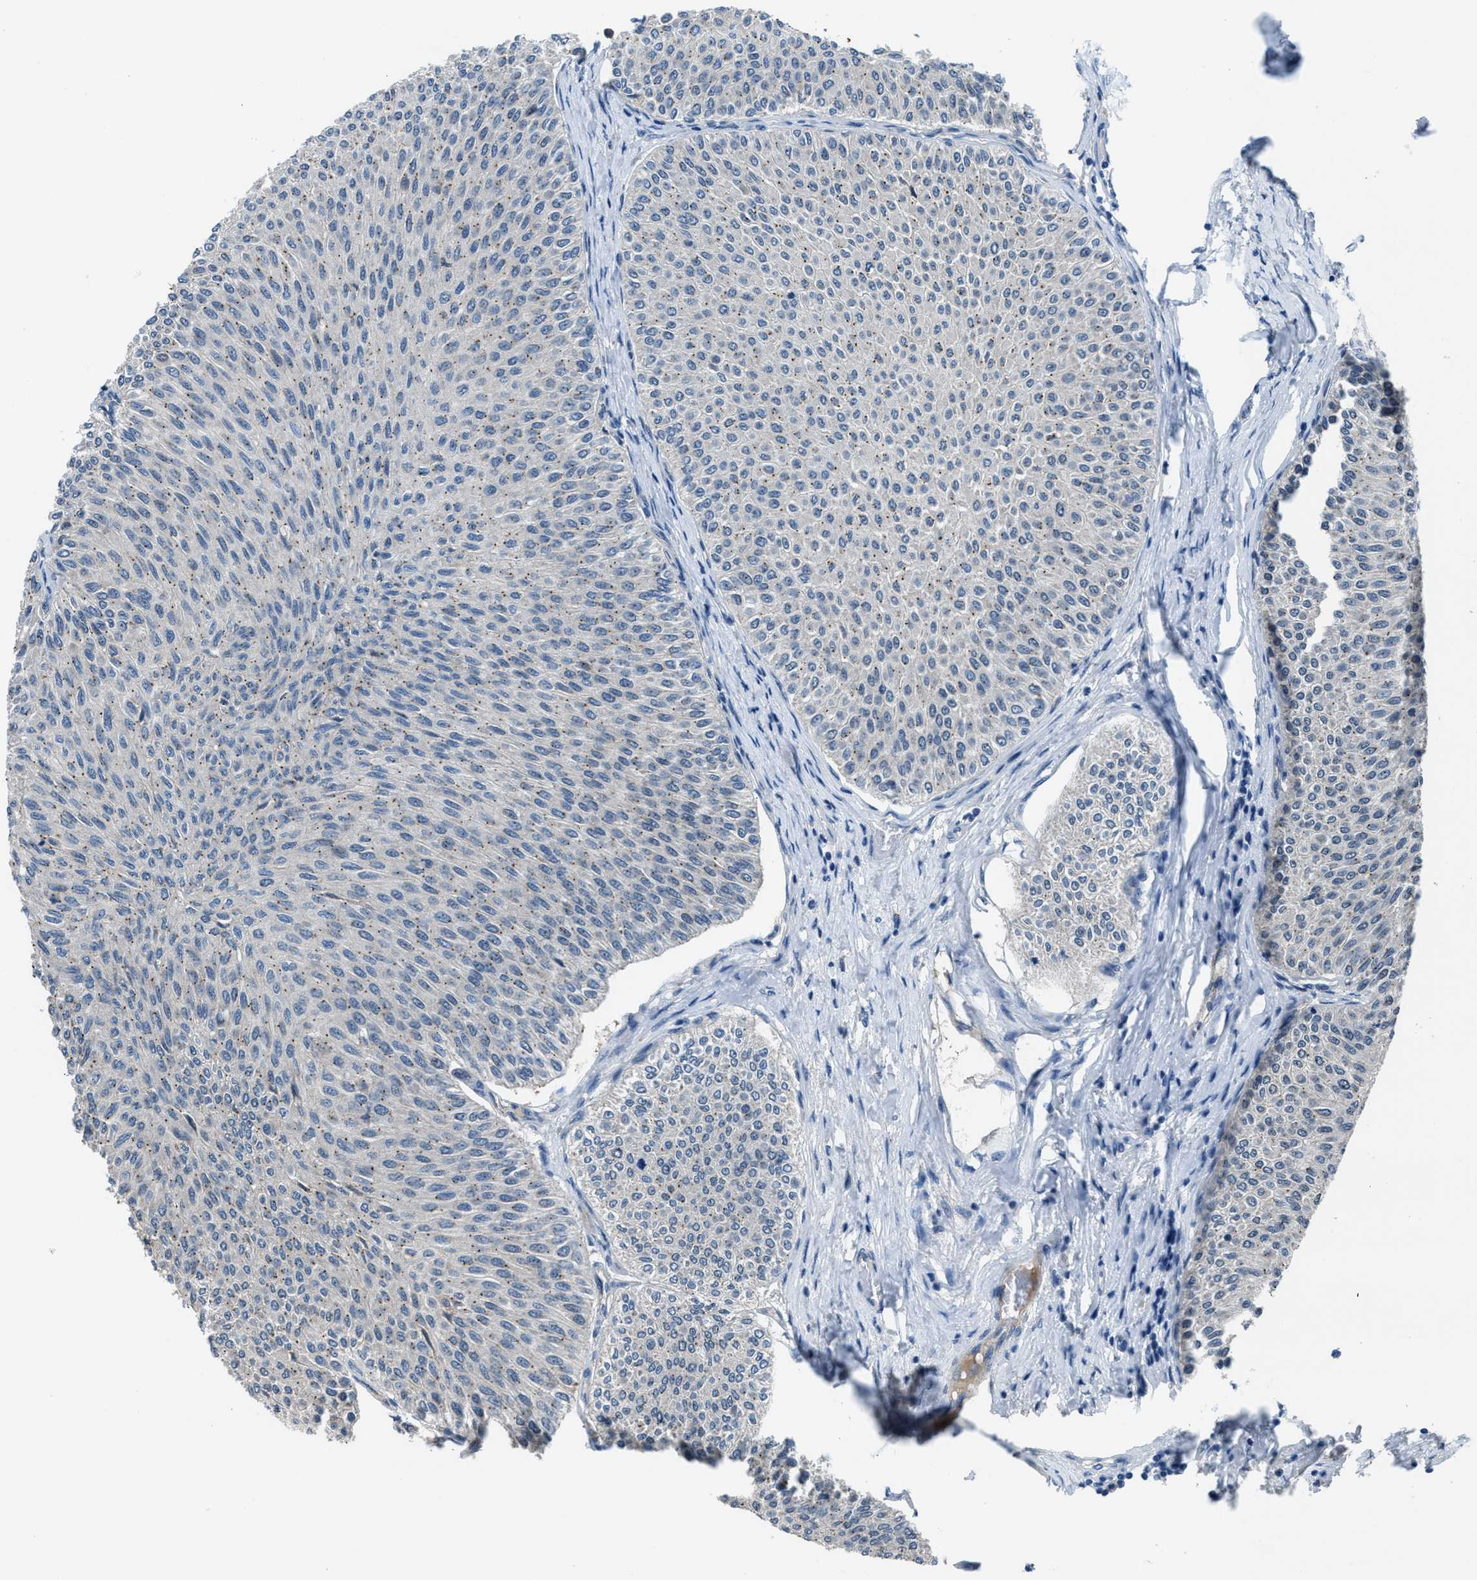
{"staining": {"intensity": "negative", "quantity": "none", "location": "none"}, "tissue": "urothelial cancer", "cell_type": "Tumor cells", "image_type": "cancer", "snomed": [{"axis": "morphology", "description": "Urothelial carcinoma, Low grade"}, {"axis": "topography", "description": "Urinary bladder"}], "caption": "A high-resolution micrograph shows immunohistochemistry staining of urothelial cancer, which exhibits no significant positivity in tumor cells.", "gene": "DUSP19", "patient": {"sex": "male", "age": 78}}